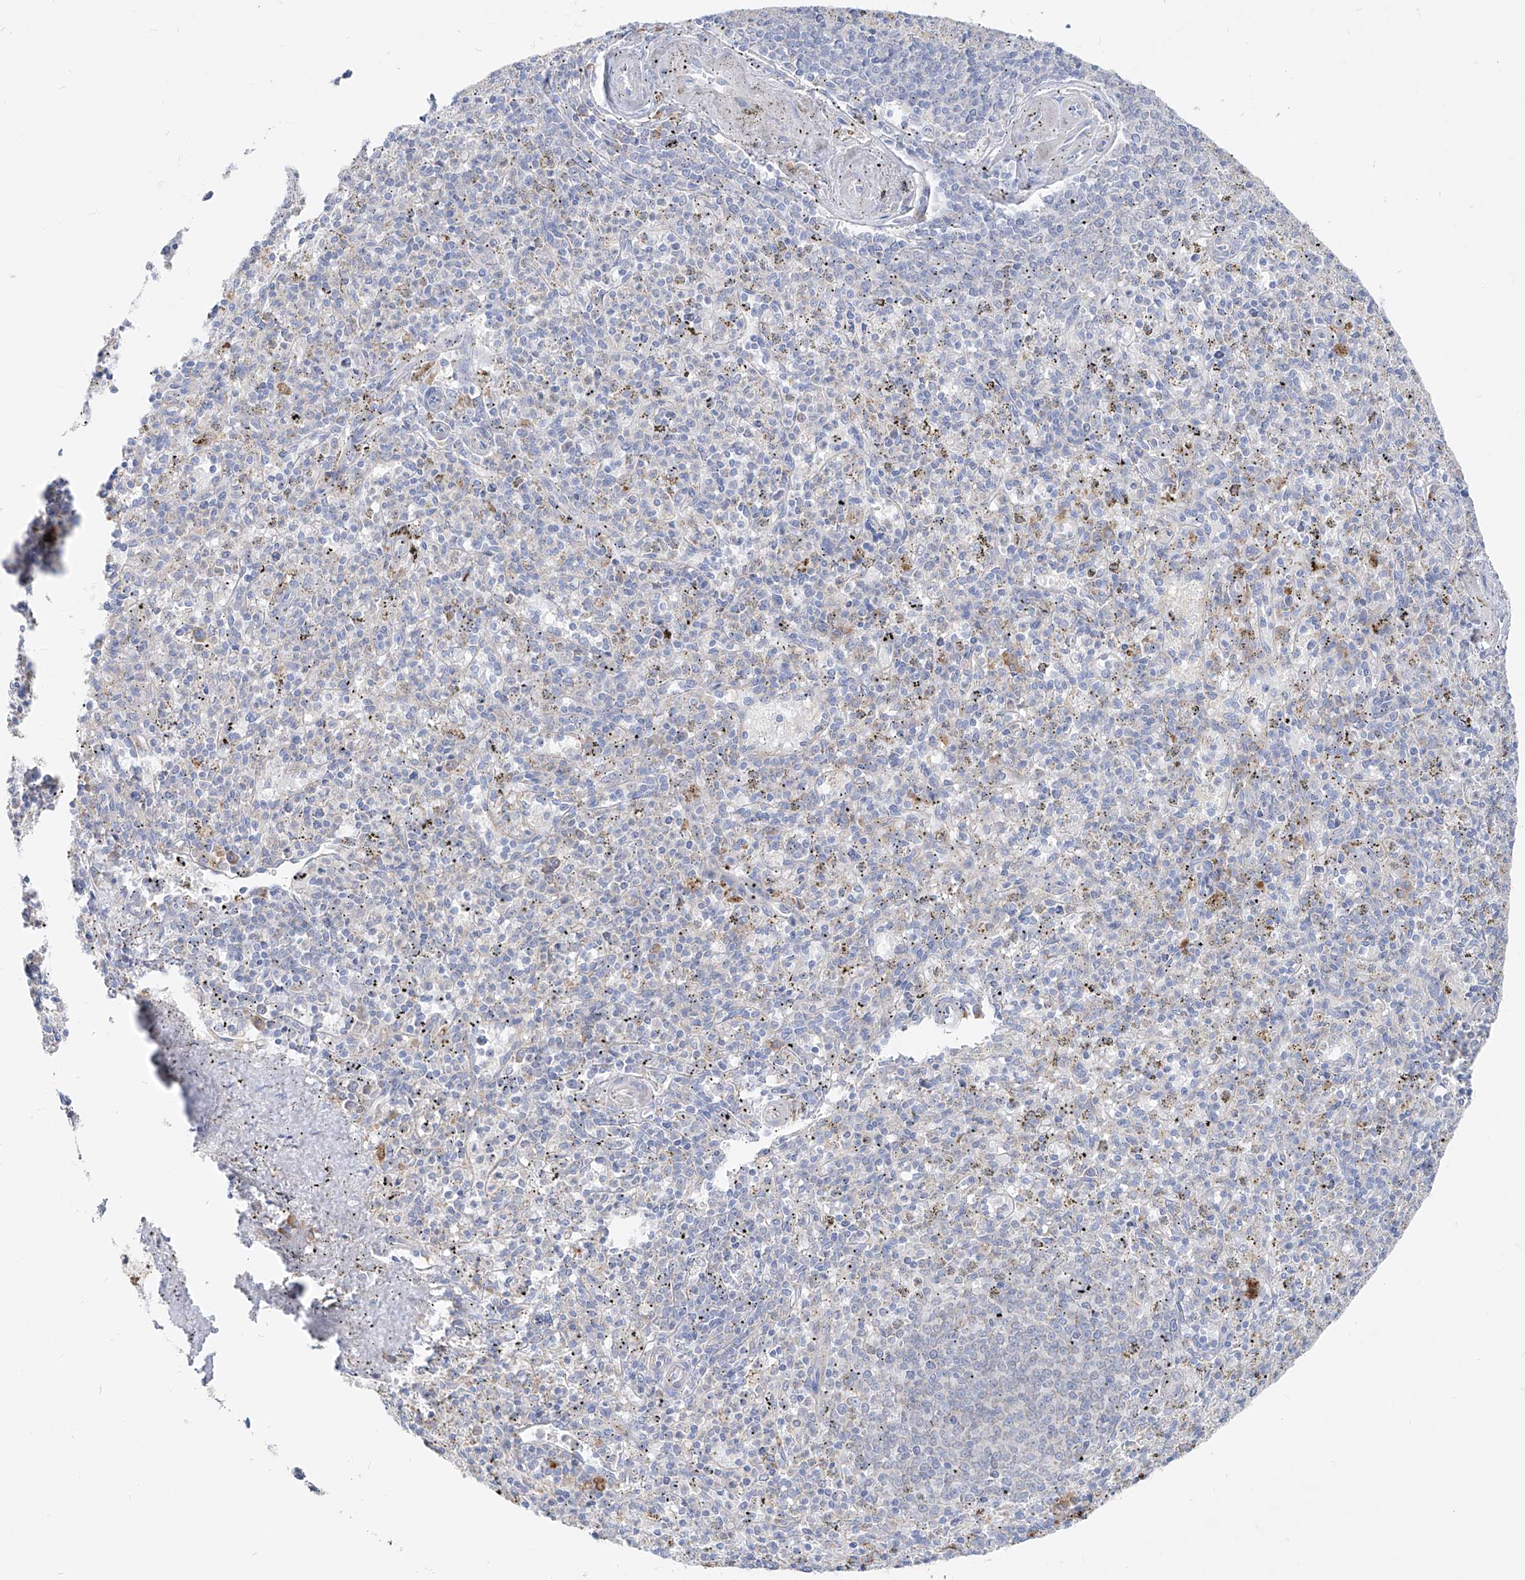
{"staining": {"intensity": "negative", "quantity": "none", "location": "none"}, "tissue": "spleen", "cell_type": "Cells in red pulp", "image_type": "normal", "snomed": [{"axis": "morphology", "description": "Normal tissue, NOS"}, {"axis": "topography", "description": "Spleen"}], "caption": "Immunohistochemistry histopathology image of benign spleen: spleen stained with DAB (3,3'-diaminobenzidine) displays no significant protein positivity in cells in red pulp. The staining was performed using DAB (3,3'-diaminobenzidine) to visualize the protein expression in brown, while the nuclei were stained in blue with hematoxylin (Magnification: 20x).", "gene": "UFL1", "patient": {"sex": "male", "age": 72}}